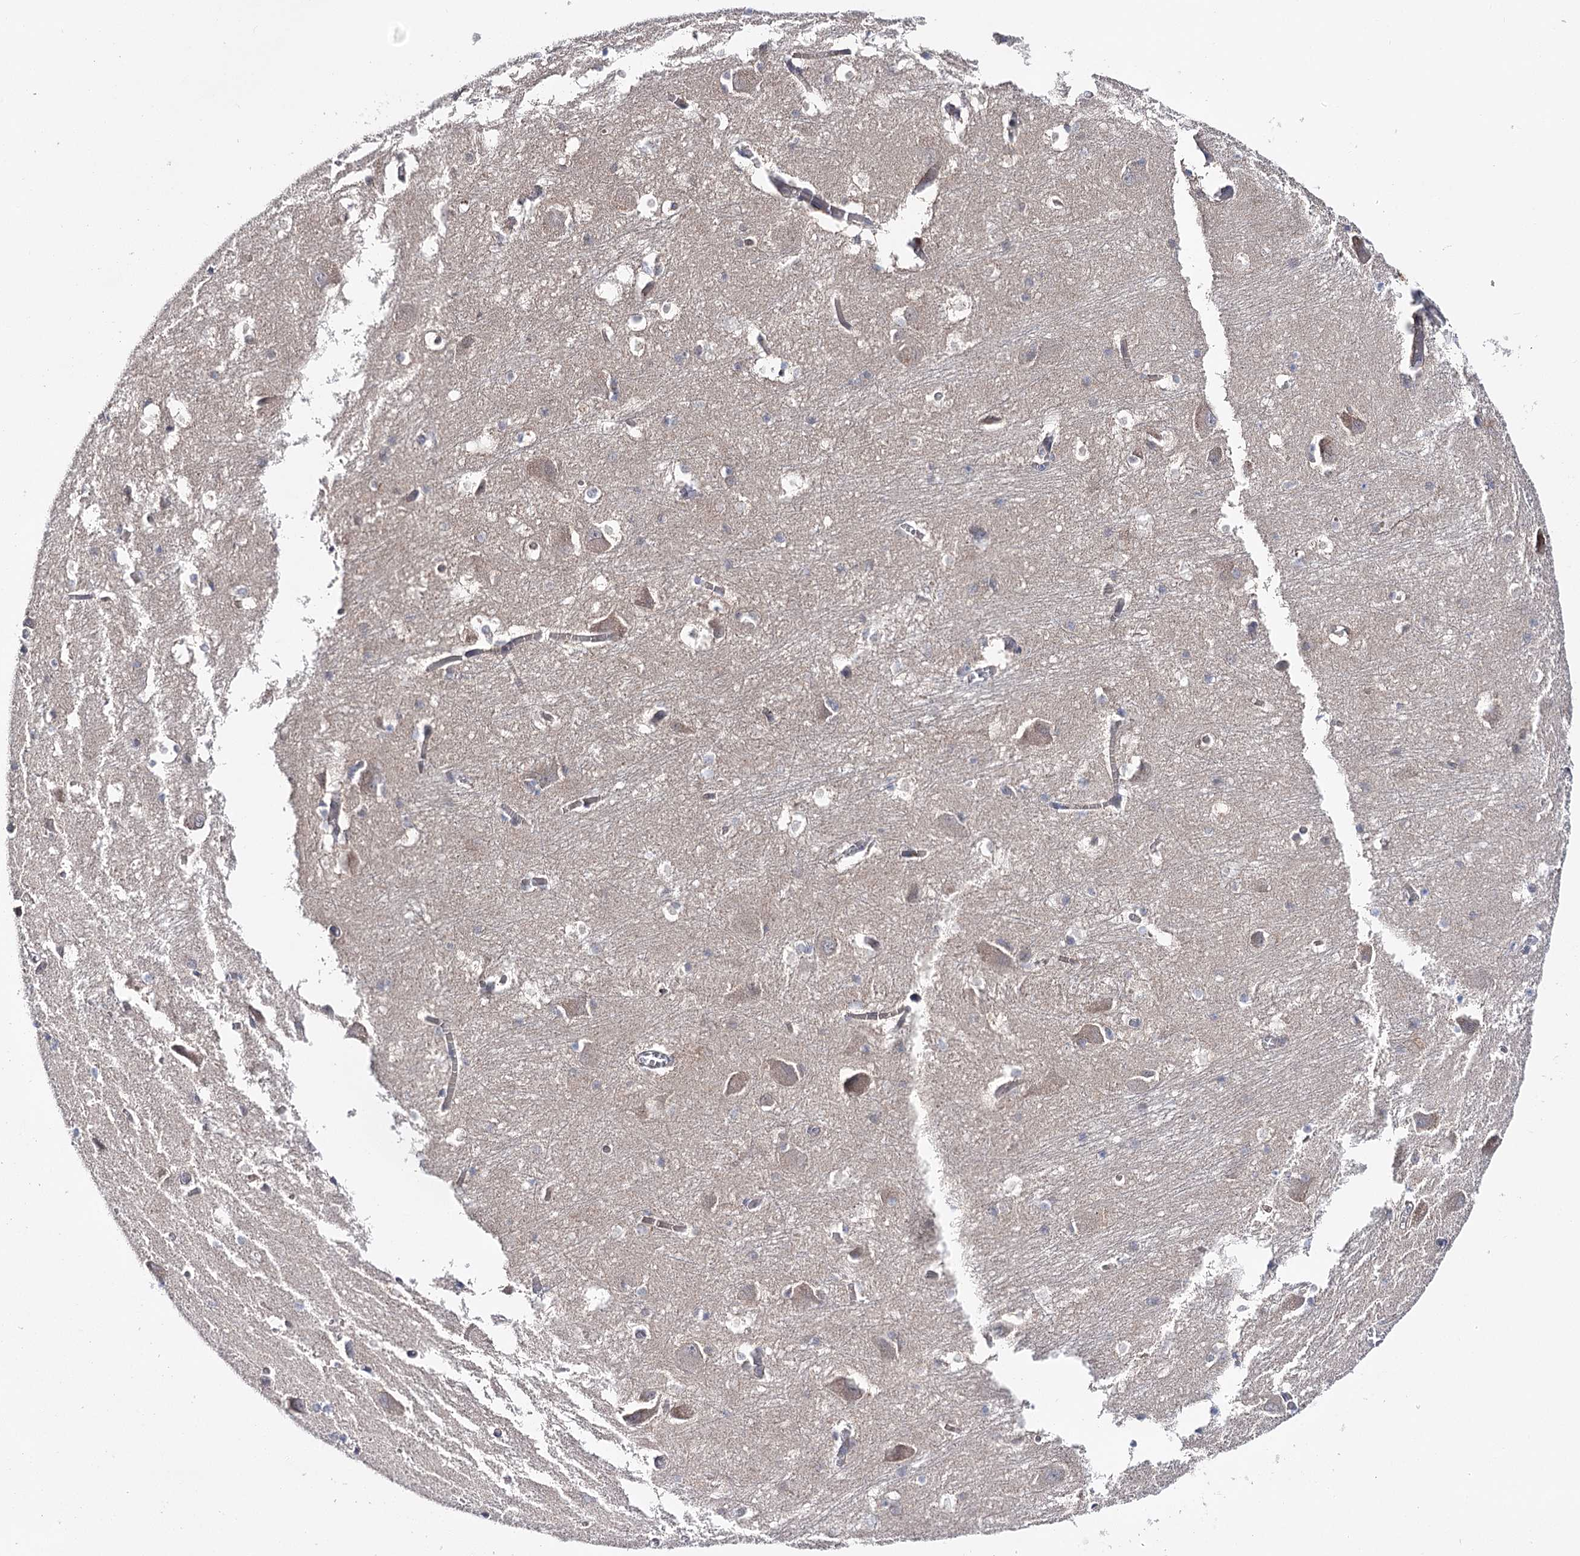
{"staining": {"intensity": "negative", "quantity": "none", "location": "none"}, "tissue": "caudate", "cell_type": "Glial cells", "image_type": "normal", "snomed": [{"axis": "morphology", "description": "Normal tissue, NOS"}, {"axis": "topography", "description": "Lateral ventricle wall"}], "caption": "The immunohistochemistry photomicrograph has no significant positivity in glial cells of caudate. The staining was performed using DAB to visualize the protein expression in brown, while the nuclei were stained in blue with hematoxylin (Magnification: 20x).", "gene": "LRRC14B", "patient": {"sex": "male", "age": 37}}